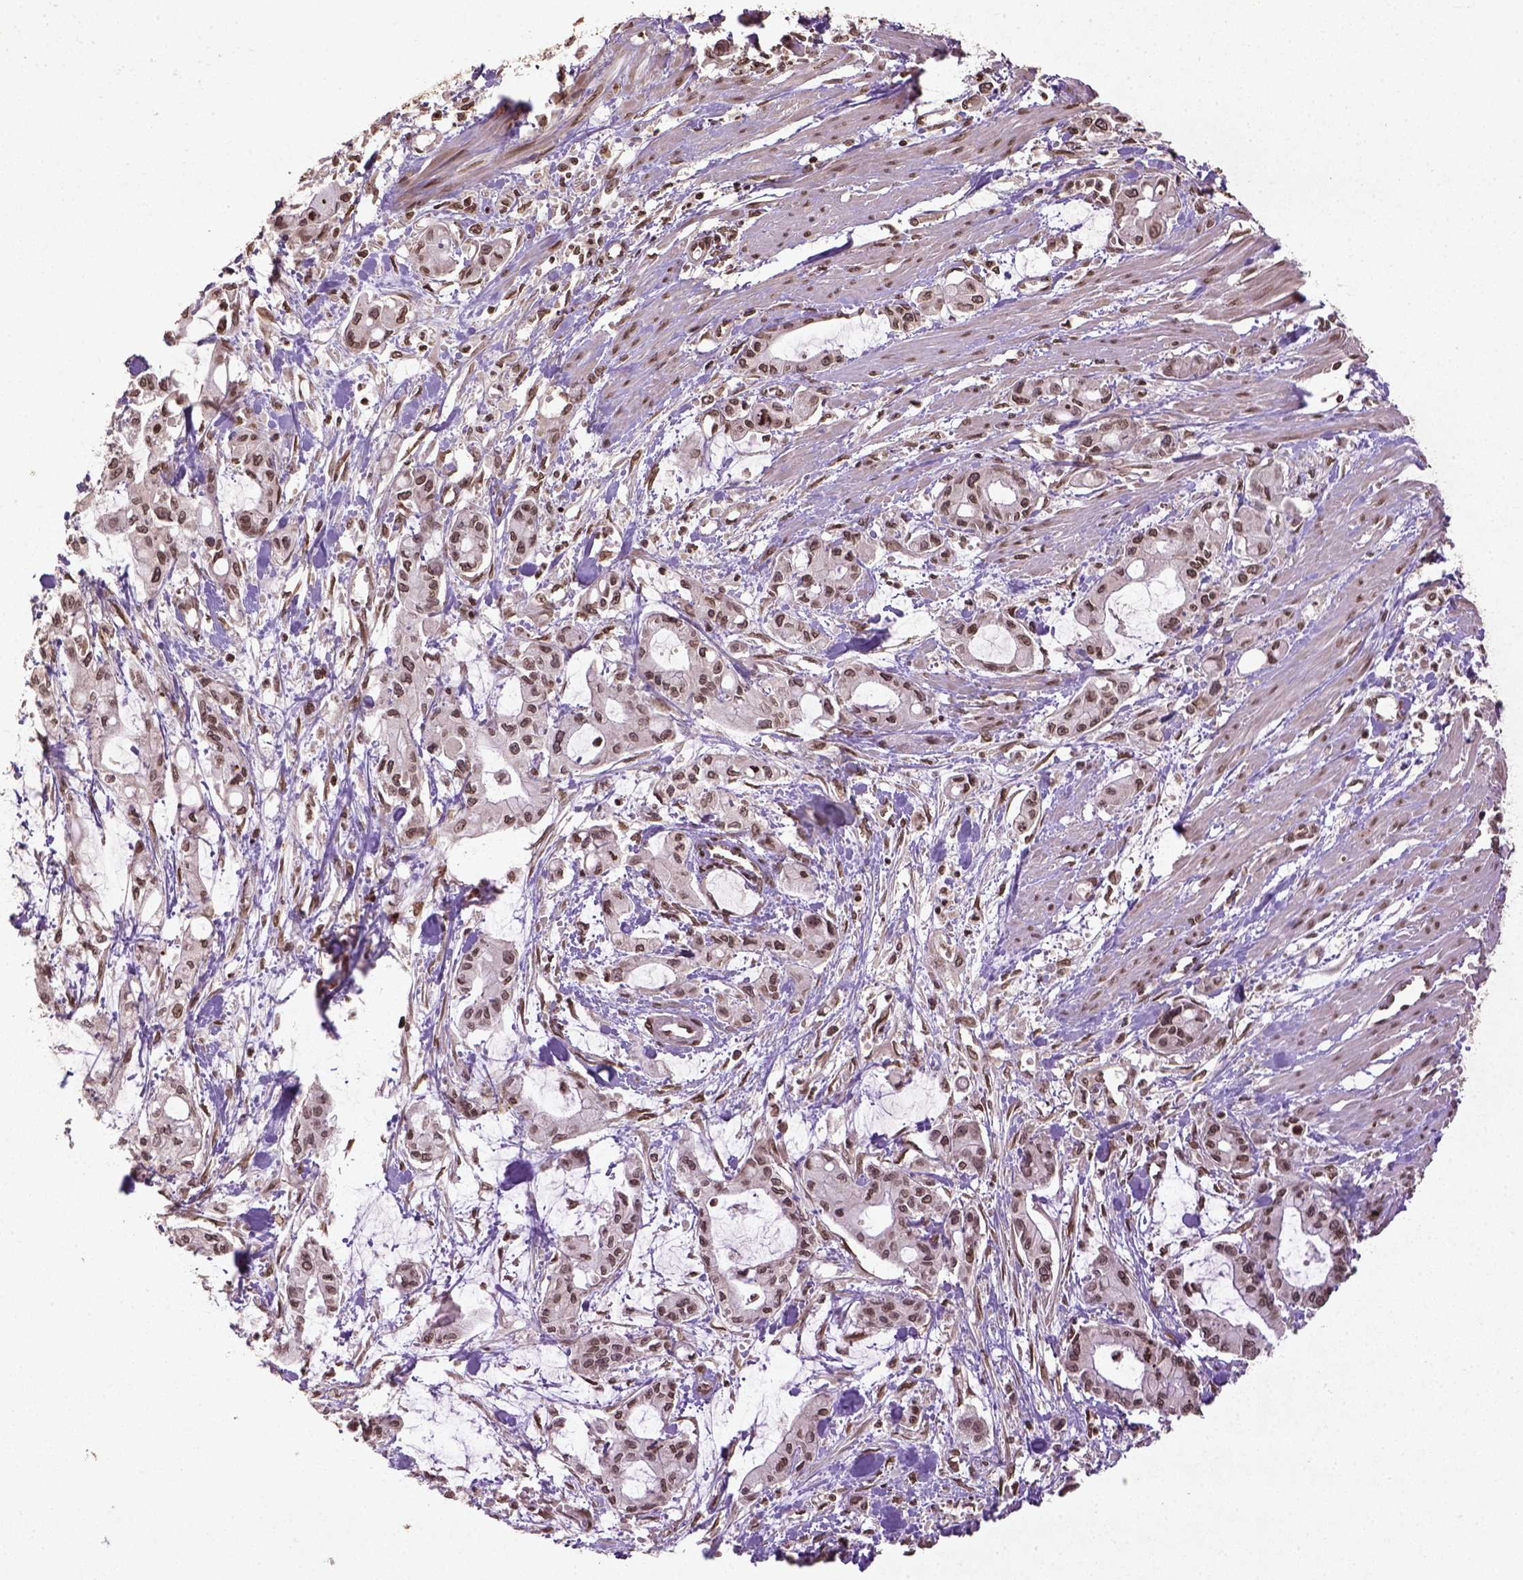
{"staining": {"intensity": "moderate", "quantity": ">75%", "location": "nuclear"}, "tissue": "pancreatic cancer", "cell_type": "Tumor cells", "image_type": "cancer", "snomed": [{"axis": "morphology", "description": "Adenocarcinoma, NOS"}, {"axis": "topography", "description": "Pancreas"}], "caption": "A micrograph of human pancreatic adenocarcinoma stained for a protein displays moderate nuclear brown staining in tumor cells.", "gene": "BANF1", "patient": {"sex": "male", "age": 48}}